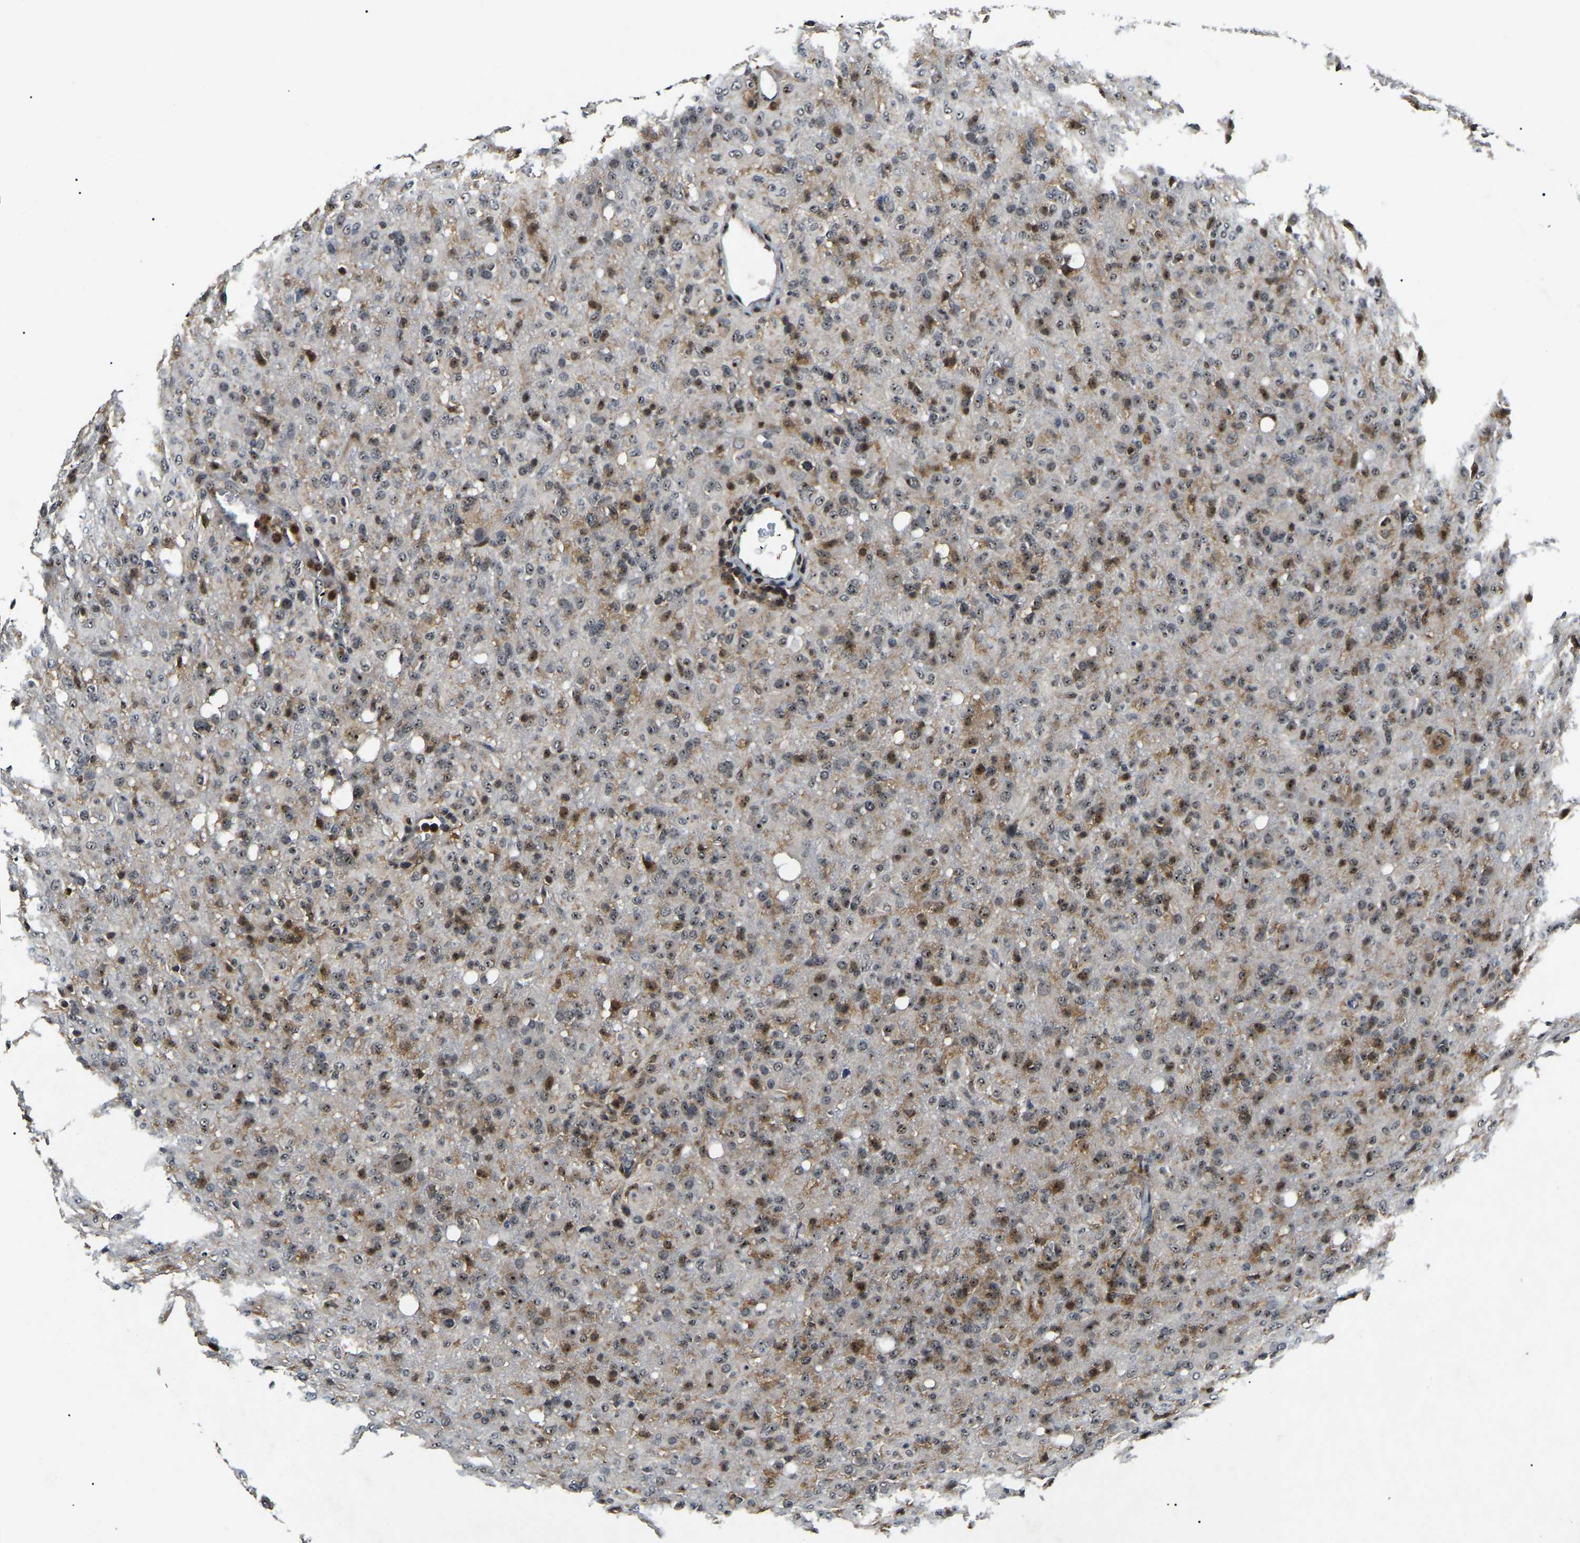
{"staining": {"intensity": "moderate", "quantity": ">75%", "location": "cytoplasmic/membranous,nuclear"}, "tissue": "glioma", "cell_type": "Tumor cells", "image_type": "cancer", "snomed": [{"axis": "morphology", "description": "Glioma, malignant, High grade"}, {"axis": "topography", "description": "Brain"}], "caption": "The image reveals immunohistochemical staining of malignant high-grade glioma. There is moderate cytoplasmic/membranous and nuclear staining is appreciated in about >75% of tumor cells. The protein of interest is stained brown, and the nuclei are stained in blue (DAB (3,3'-diaminobenzidine) IHC with brightfield microscopy, high magnification).", "gene": "RBM28", "patient": {"sex": "female", "age": 57}}